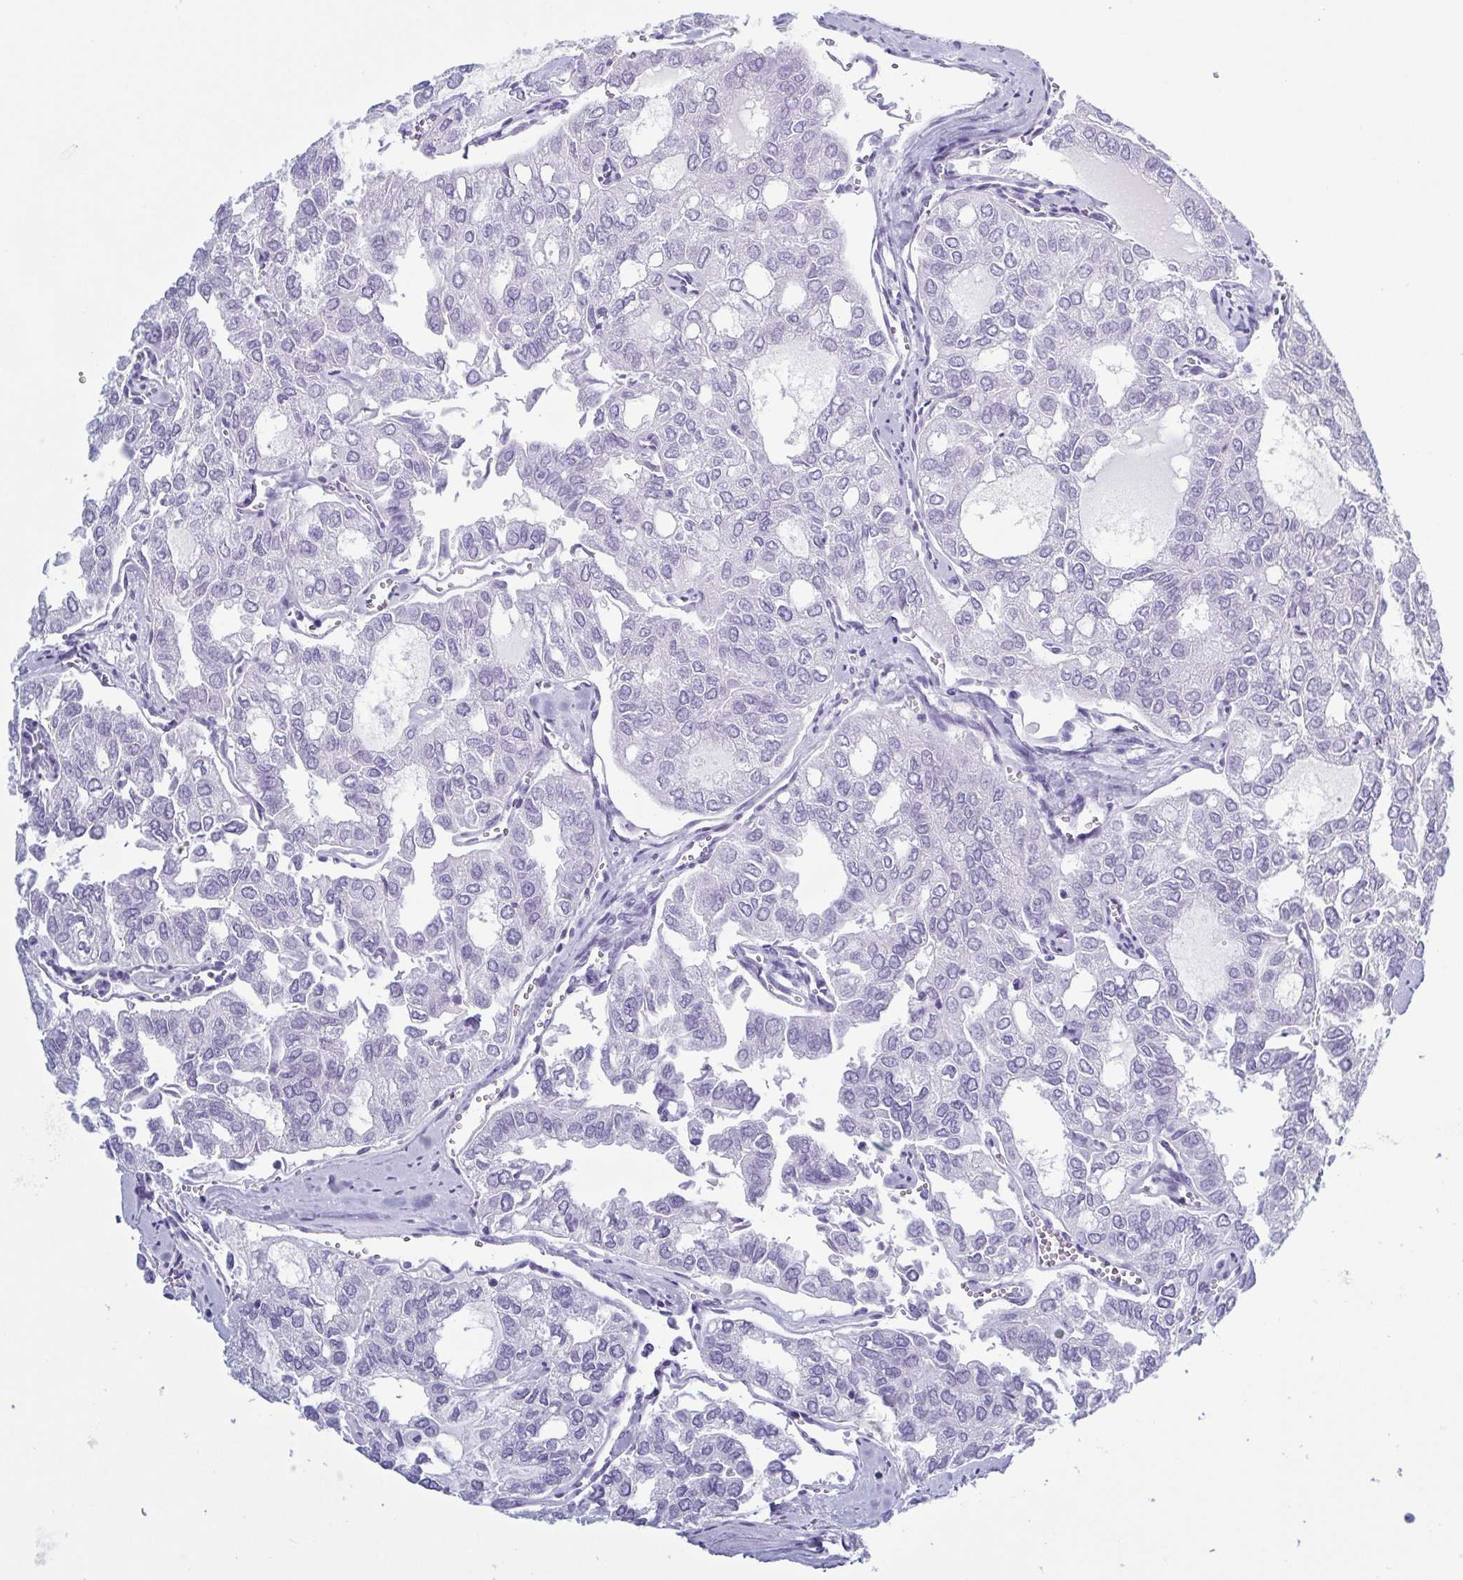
{"staining": {"intensity": "negative", "quantity": "none", "location": "none"}, "tissue": "thyroid cancer", "cell_type": "Tumor cells", "image_type": "cancer", "snomed": [{"axis": "morphology", "description": "Follicular adenoma carcinoma, NOS"}, {"axis": "topography", "description": "Thyroid gland"}], "caption": "Thyroid cancer was stained to show a protein in brown. There is no significant staining in tumor cells. (DAB IHC with hematoxylin counter stain).", "gene": "KRT10", "patient": {"sex": "male", "age": 75}}